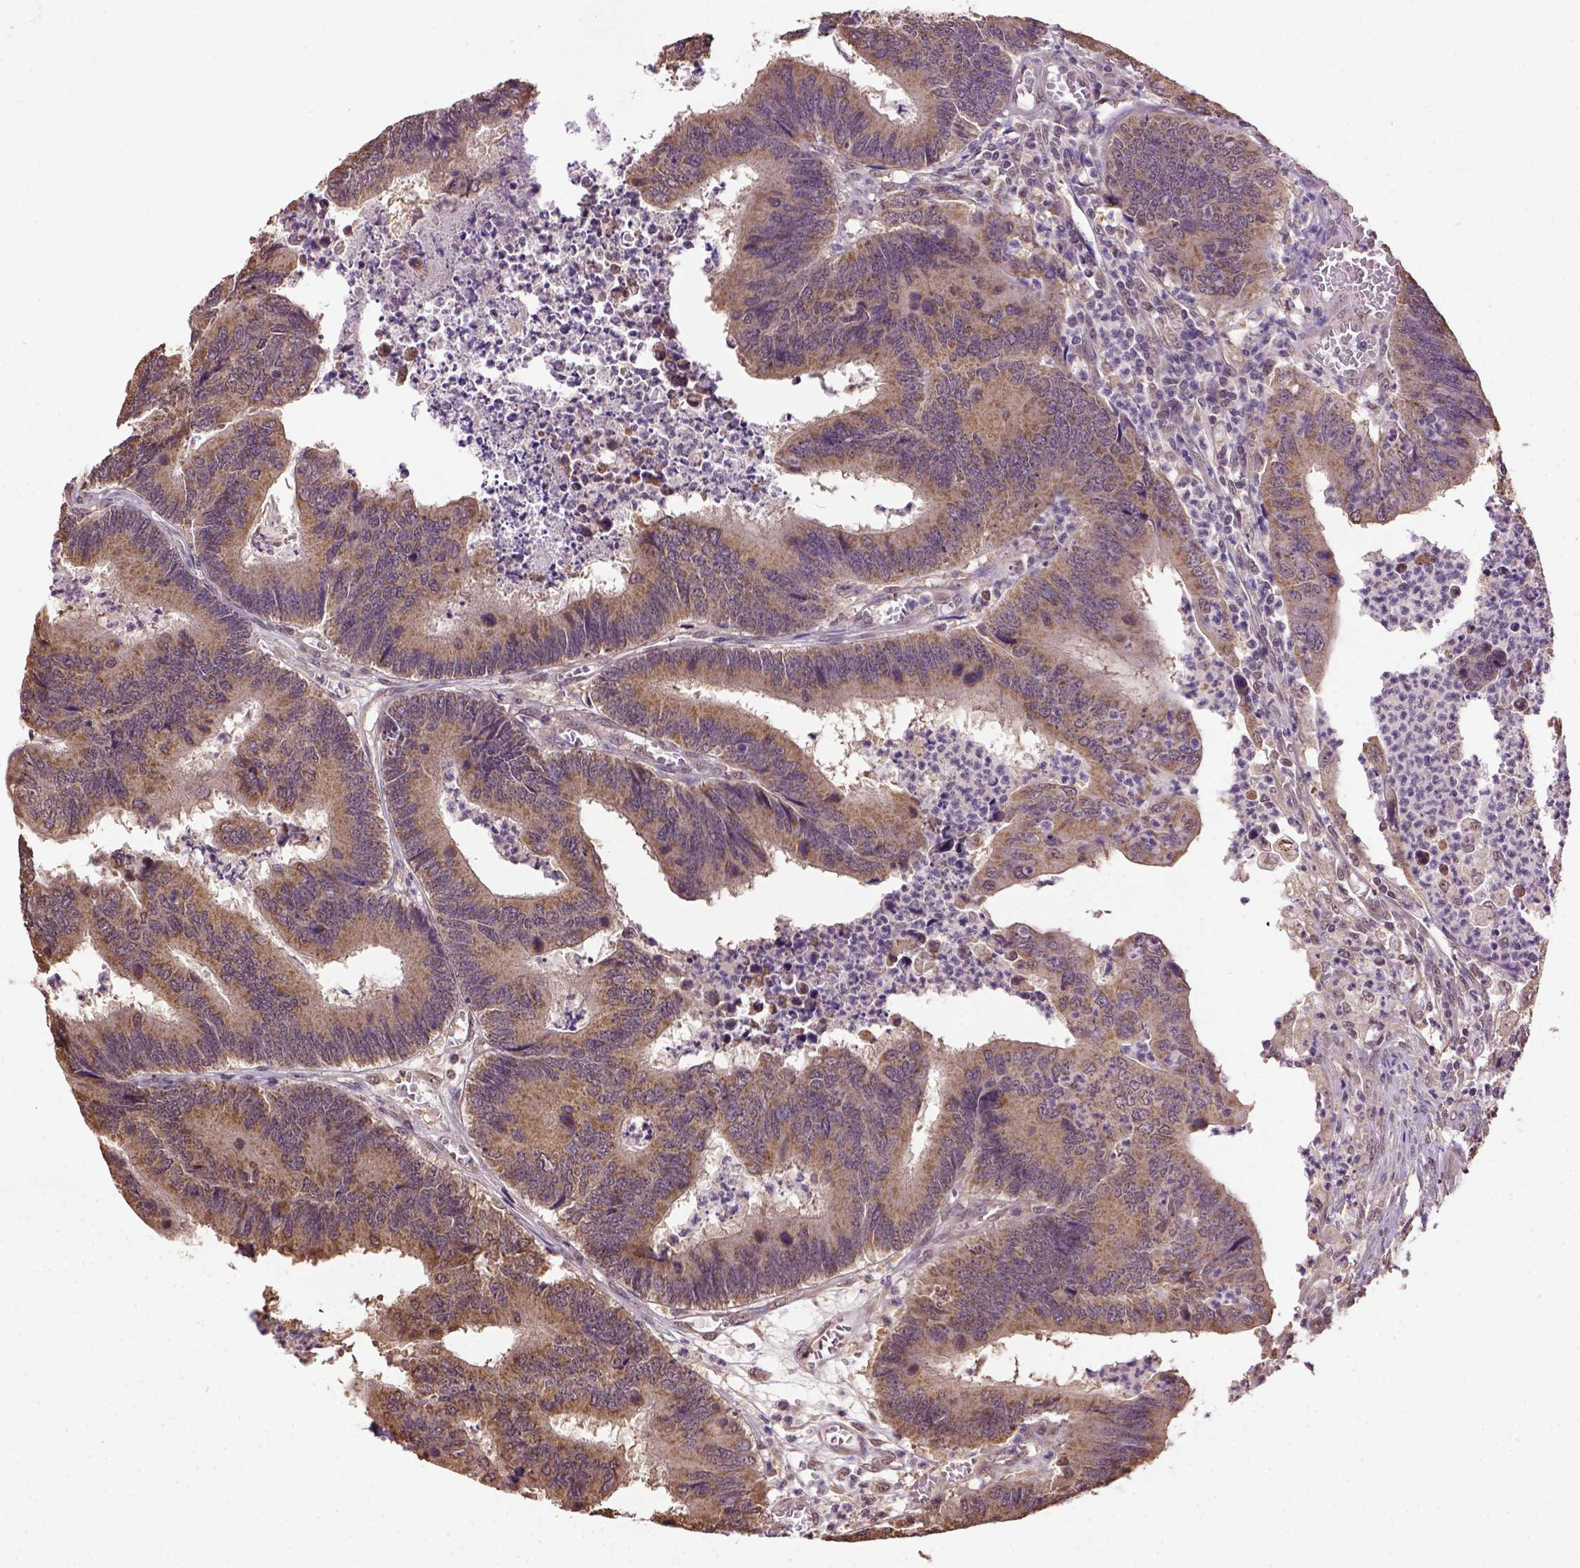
{"staining": {"intensity": "moderate", "quantity": "<25%", "location": "cytoplasmic/membranous"}, "tissue": "colorectal cancer", "cell_type": "Tumor cells", "image_type": "cancer", "snomed": [{"axis": "morphology", "description": "Adenocarcinoma, NOS"}, {"axis": "topography", "description": "Colon"}], "caption": "High-power microscopy captured an immunohistochemistry histopathology image of adenocarcinoma (colorectal), revealing moderate cytoplasmic/membranous expression in approximately <25% of tumor cells. The staining was performed using DAB to visualize the protein expression in brown, while the nuclei were stained in blue with hematoxylin (Magnification: 20x).", "gene": "WDR17", "patient": {"sex": "female", "age": 67}}